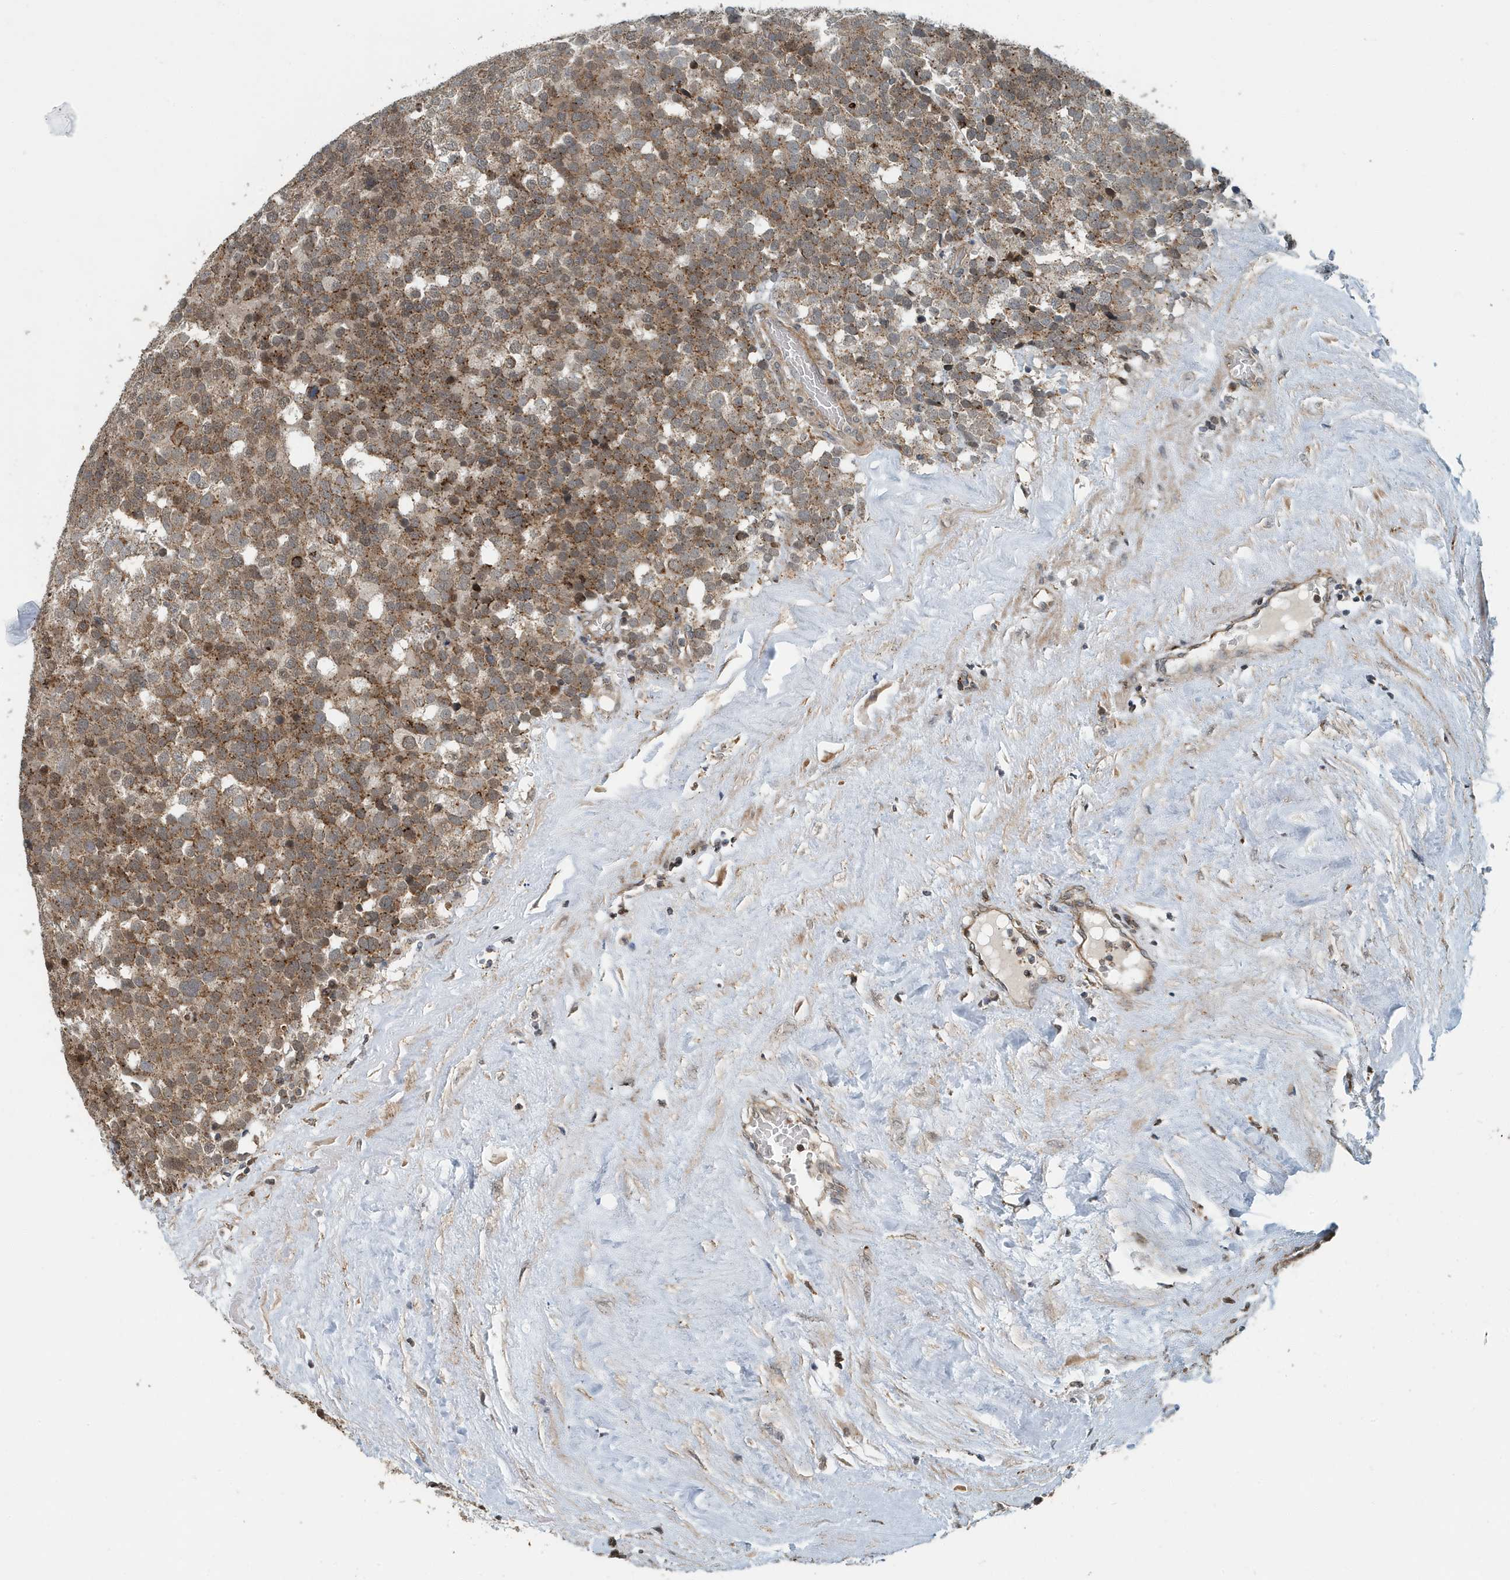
{"staining": {"intensity": "moderate", "quantity": ">75%", "location": "cytoplasmic/membranous"}, "tissue": "testis cancer", "cell_type": "Tumor cells", "image_type": "cancer", "snomed": [{"axis": "morphology", "description": "Seminoma, NOS"}, {"axis": "topography", "description": "Testis"}], "caption": "Seminoma (testis) stained with DAB (3,3'-diaminobenzidine) IHC shows medium levels of moderate cytoplasmic/membranous positivity in approximately >75% of tumor cells.", "gene": "KIF15", "patient": {"sex": "male", "age": 71}}